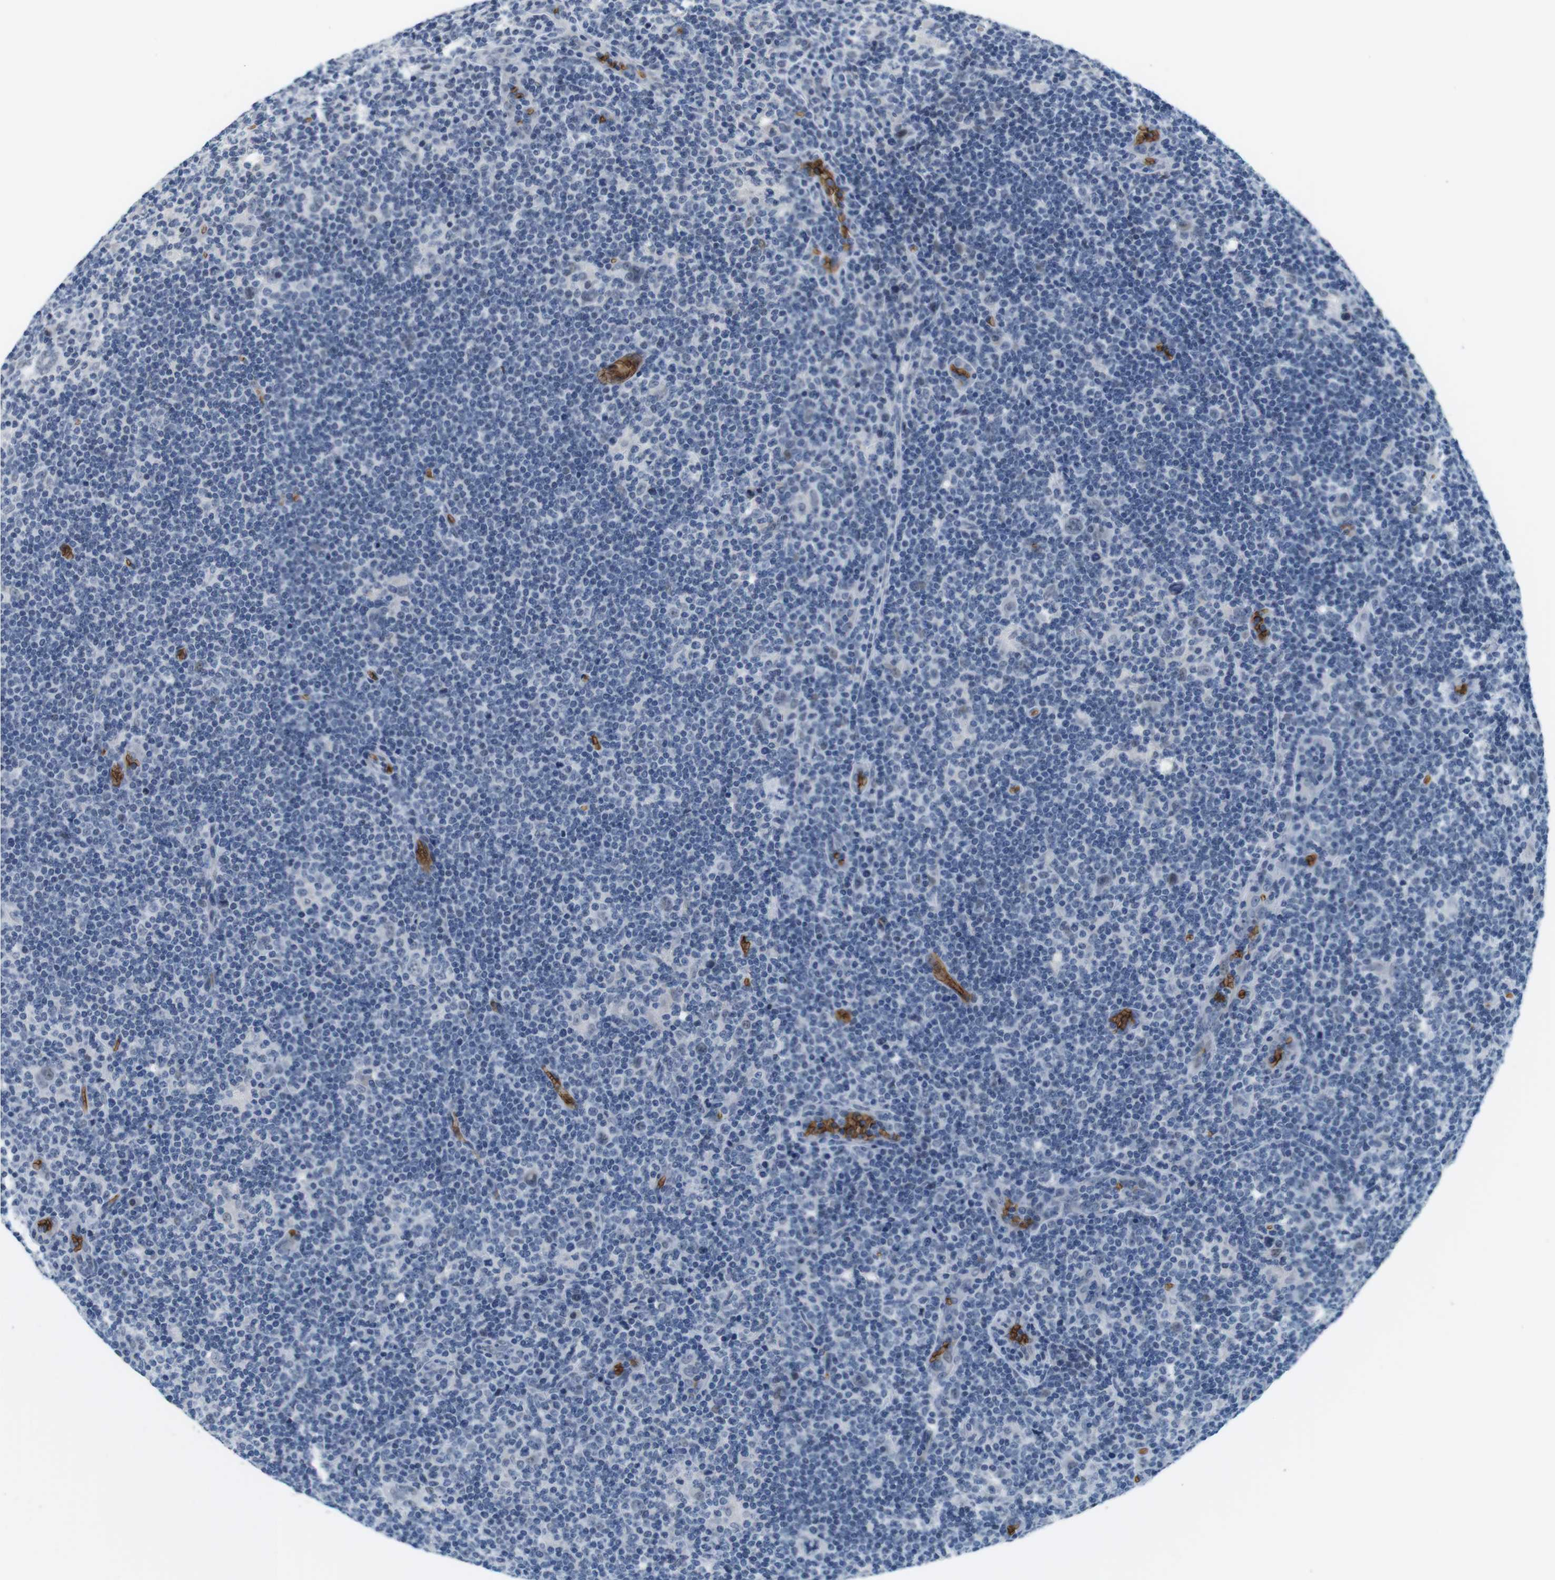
{"staining": {"intensity": "negative", "quantity": "none", "location": "none"}, "tissue": "lymphoma", "cell_type": "Tumor cells", "image_type": "cancer", "snomed": [{"axis": "morphology", "description": "Hodgkin's disease, NOS"}, {"axis": "topography", "description": "Lymph node"}], "caption": "A micrograph of lymphoma stained for a protein reveals no brown staining in tumor cells.", "gene": "SLC4A1", "patient": {"sex": "female", "age": 57}}